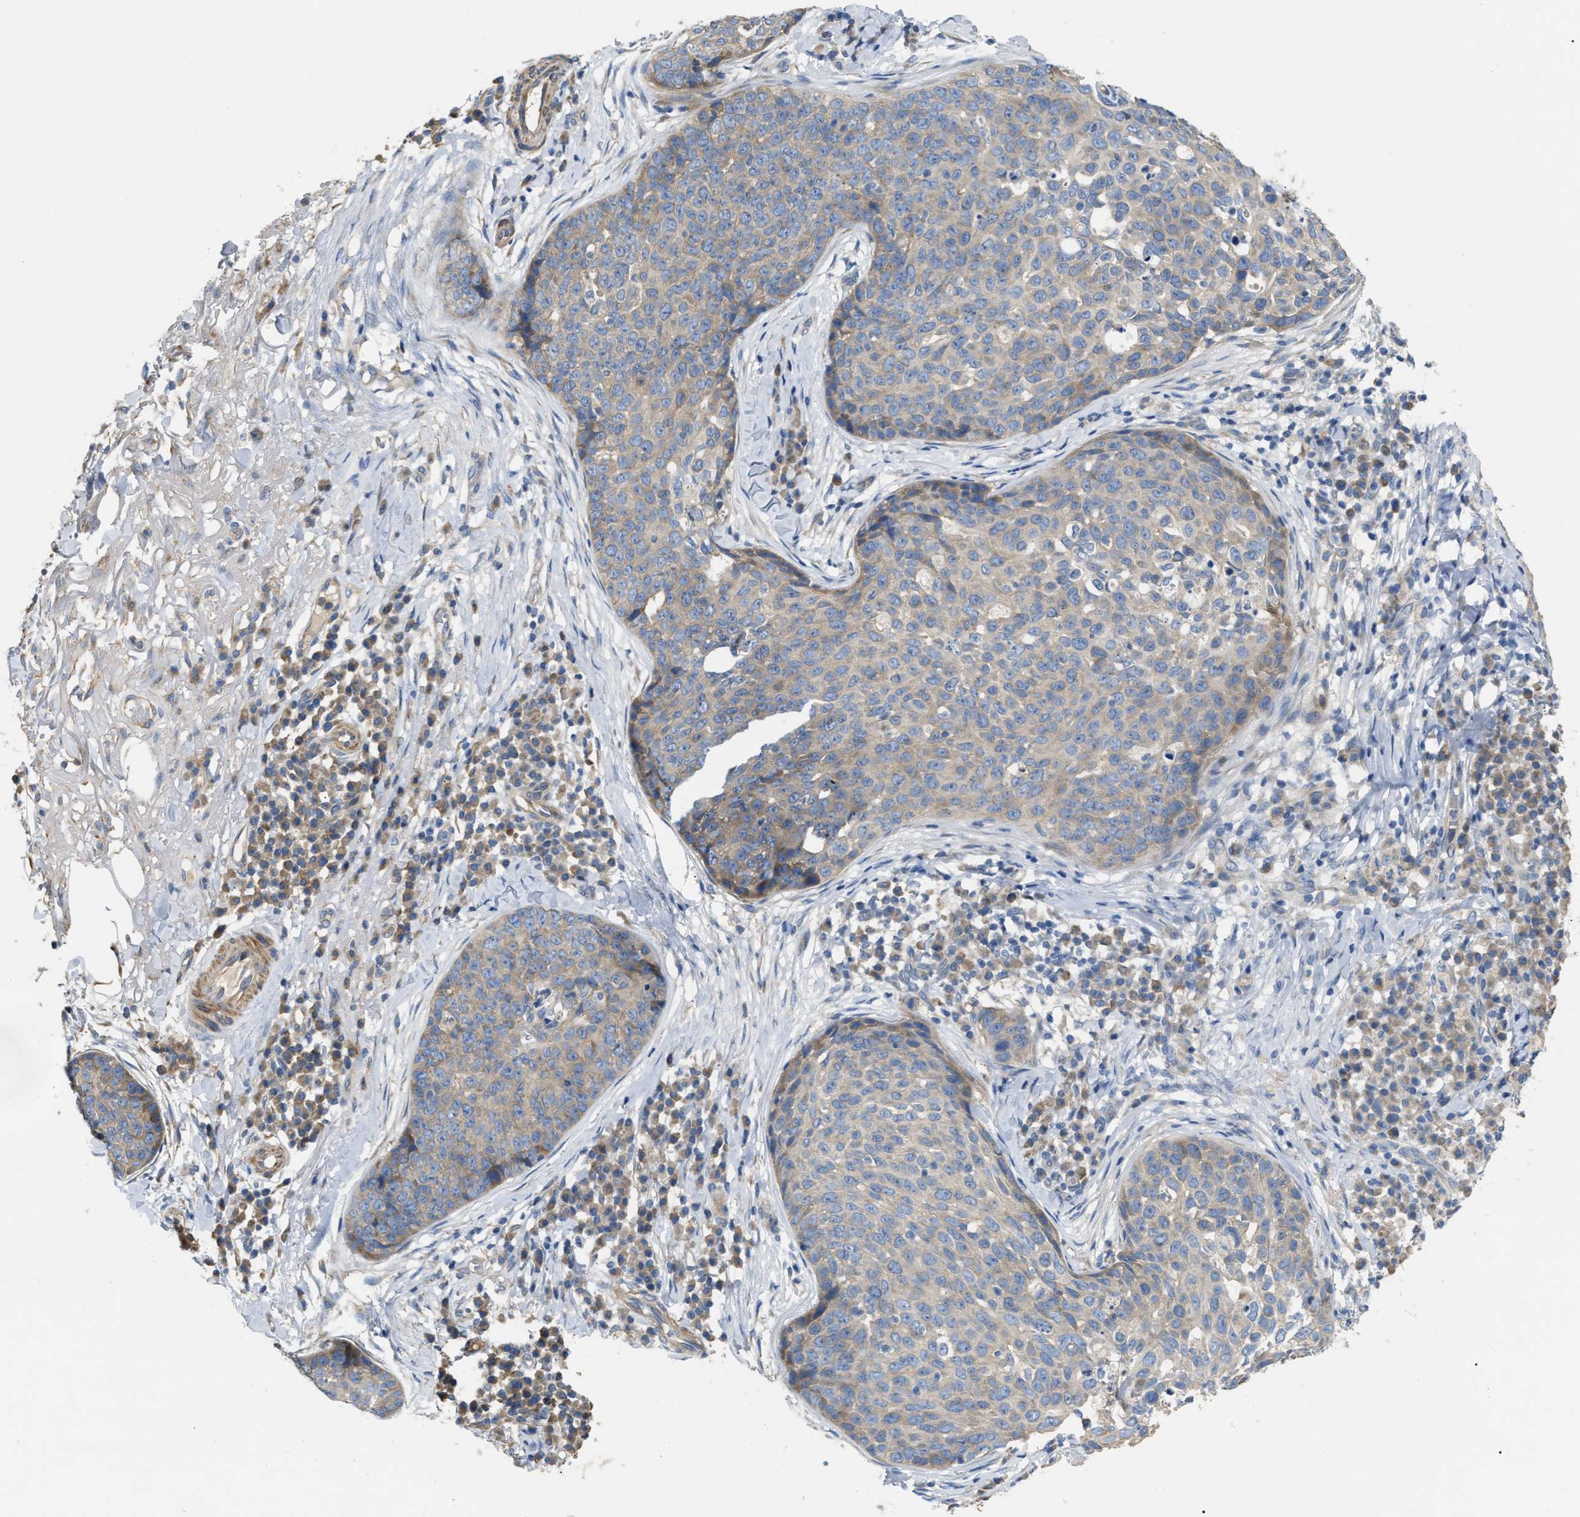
{"staining": {"intensity": "weak", "quantity": ">75%", "location": "cytoplasmic/membranous"}, "tissue": "skin cancer", "cell_type": "Tumor cells", "image_type": "cancer", "snomed": [{"axis": "morphology", "description": "Squamous cell carcinoma in situ, NOS"}, {"axis": "morphology", "description": "Squamous cell carcinoma, NOS"}, {"axis": "topography", "description": "Skin"}], "caption": "Immunohistochemistry (IHC) (DAB (3,3'-diaminobenzidine)) staining of human squamous cell carcinoma in situ (skin) reveals weak cytoplasmic/membranous protein staining in approximately >75% of tumor cells. The staining is performed using DAB (3,3'-diaminobenzidine) brown chromogen to label protein expression. The nuclei are counter-stained blue using hematoxylin.", "gene": "DHX58", "patient": {"sex": "male", "age": 93}}